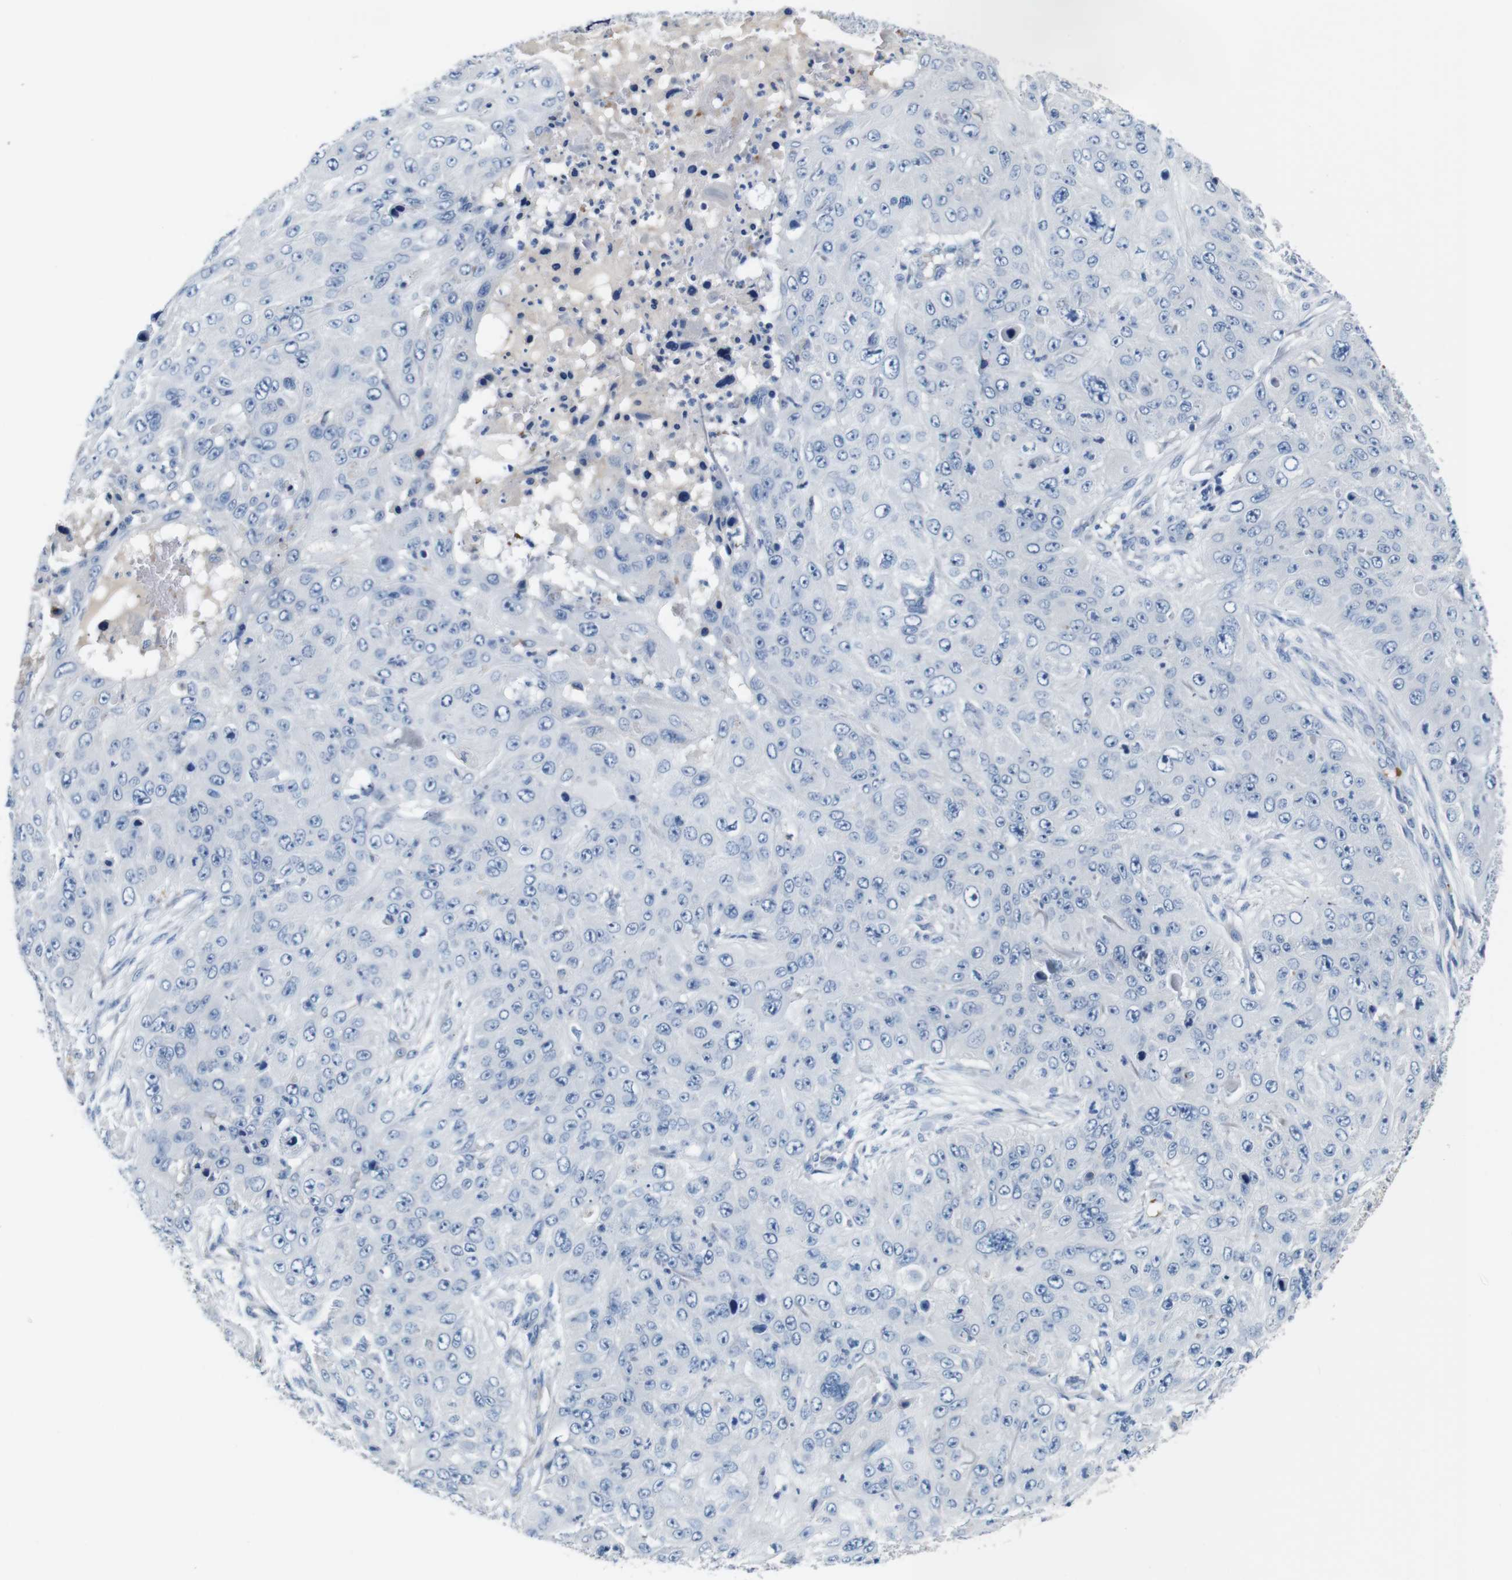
{"staining": {"intensity": "negative", "quantity": "none", "location": "none"}, "tissue": "skin cancer", "cell_type": "Tumor cells", "image_type": "cancer", "snomed": [{"axis": "morphology", "description": "Squamous cell carcinoma, NOS"}, {"axis": "topography", "description": "Skin"}], "caption": "Skin cancer was stained to show a protein in brown. There is no significant staining in tumor cells.", "gene": "IGSF8", "patient": {"sex": "female", "age": 80}}